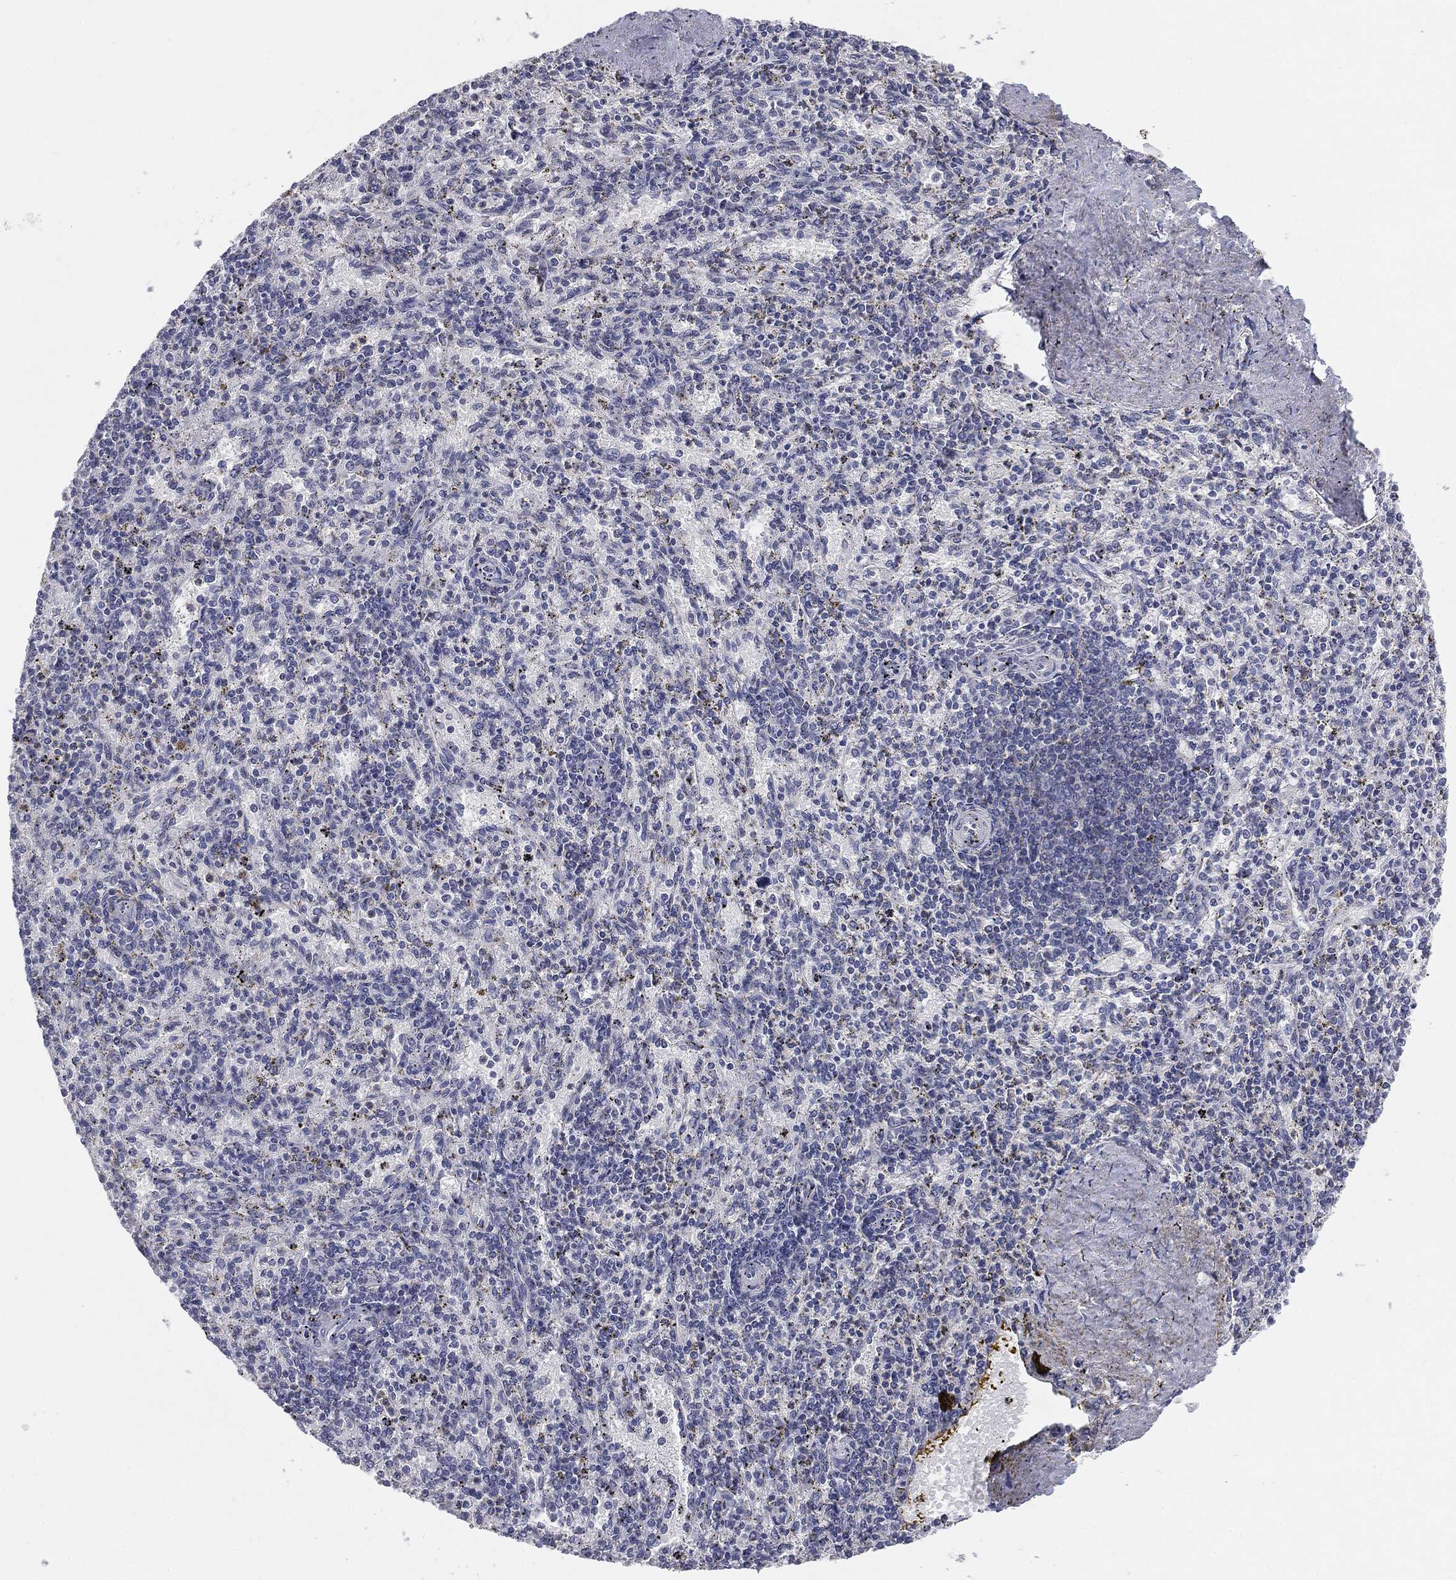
{"staining": {"intensity": "negative", "quantity": "none", "location": "none"}, "tissue": "spleen", "cell_type": "Cells in red pulp", "image_type": "normal", "snomed": [{"axis": "morphology", "description": "Normal tissue, NOS"}, {"axis": "topography", "description": "Spleen"}], "caption": "Immunohistochemistry (IHC) of benign human spleen exhibits no expression in cells in red pulp. (DAB IHC visualized using brightfield microscopy, high magnification).", "gene": "MUC1", "patient": {"sex": "female", "age": 37}}